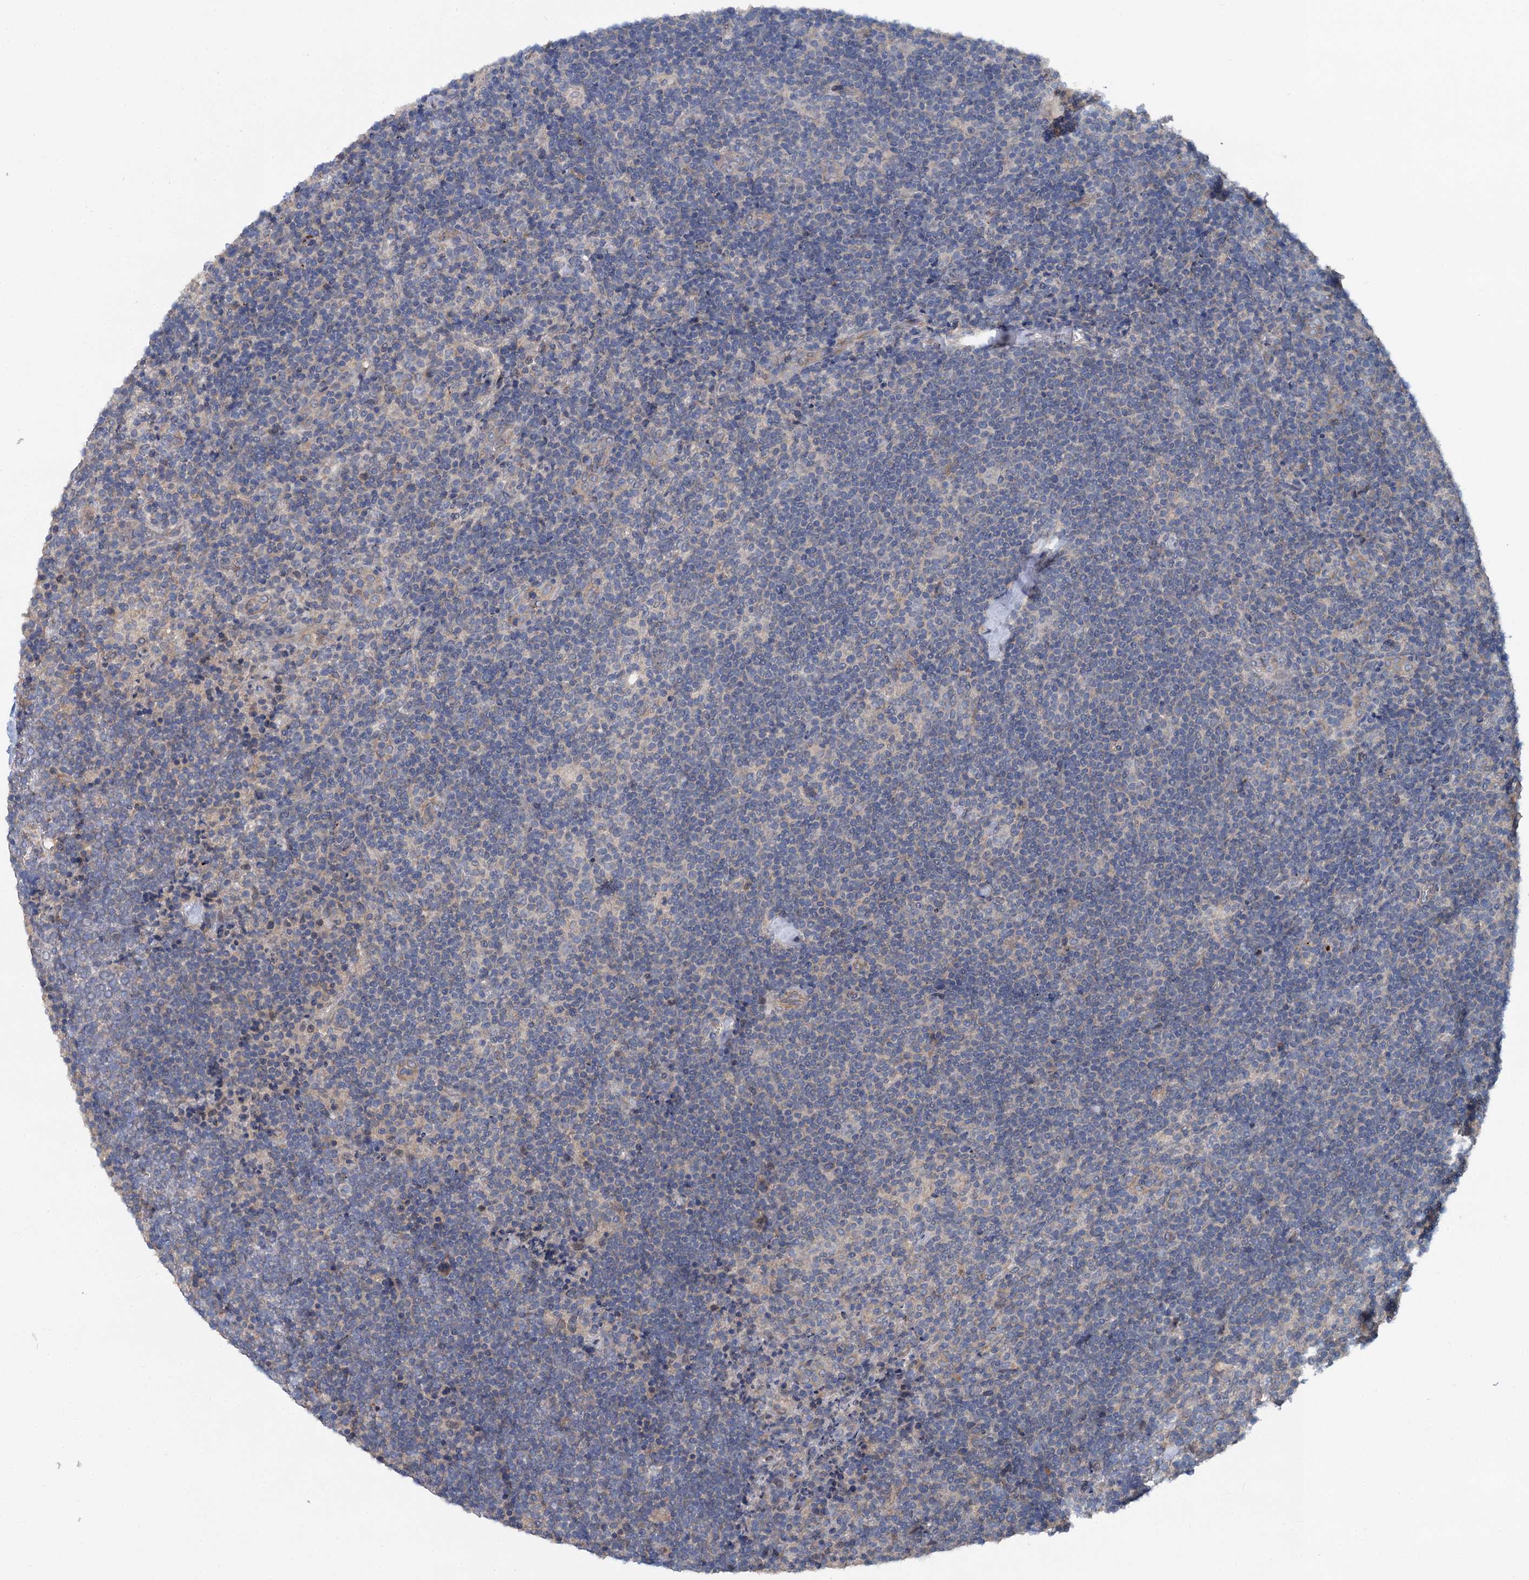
{"staining": {"intensity": "negative", "quantity": "none", "location": "none"}, "tissue": "lymphoma", "cell_type": "Tumor cells", "image_type": "cancer", "snomed": [{"axis": "morphology", "description": "Hodgkin's disease, NOS"}, {"axis": "topography", "description": "Lymph node"}], "caption": "Immunohistochemical staining of human Hodgkin's disease exhibits no significant staining in tumor cells.", "gene": "ZNF324", "patient": {"sex": "female", "age": 57}}